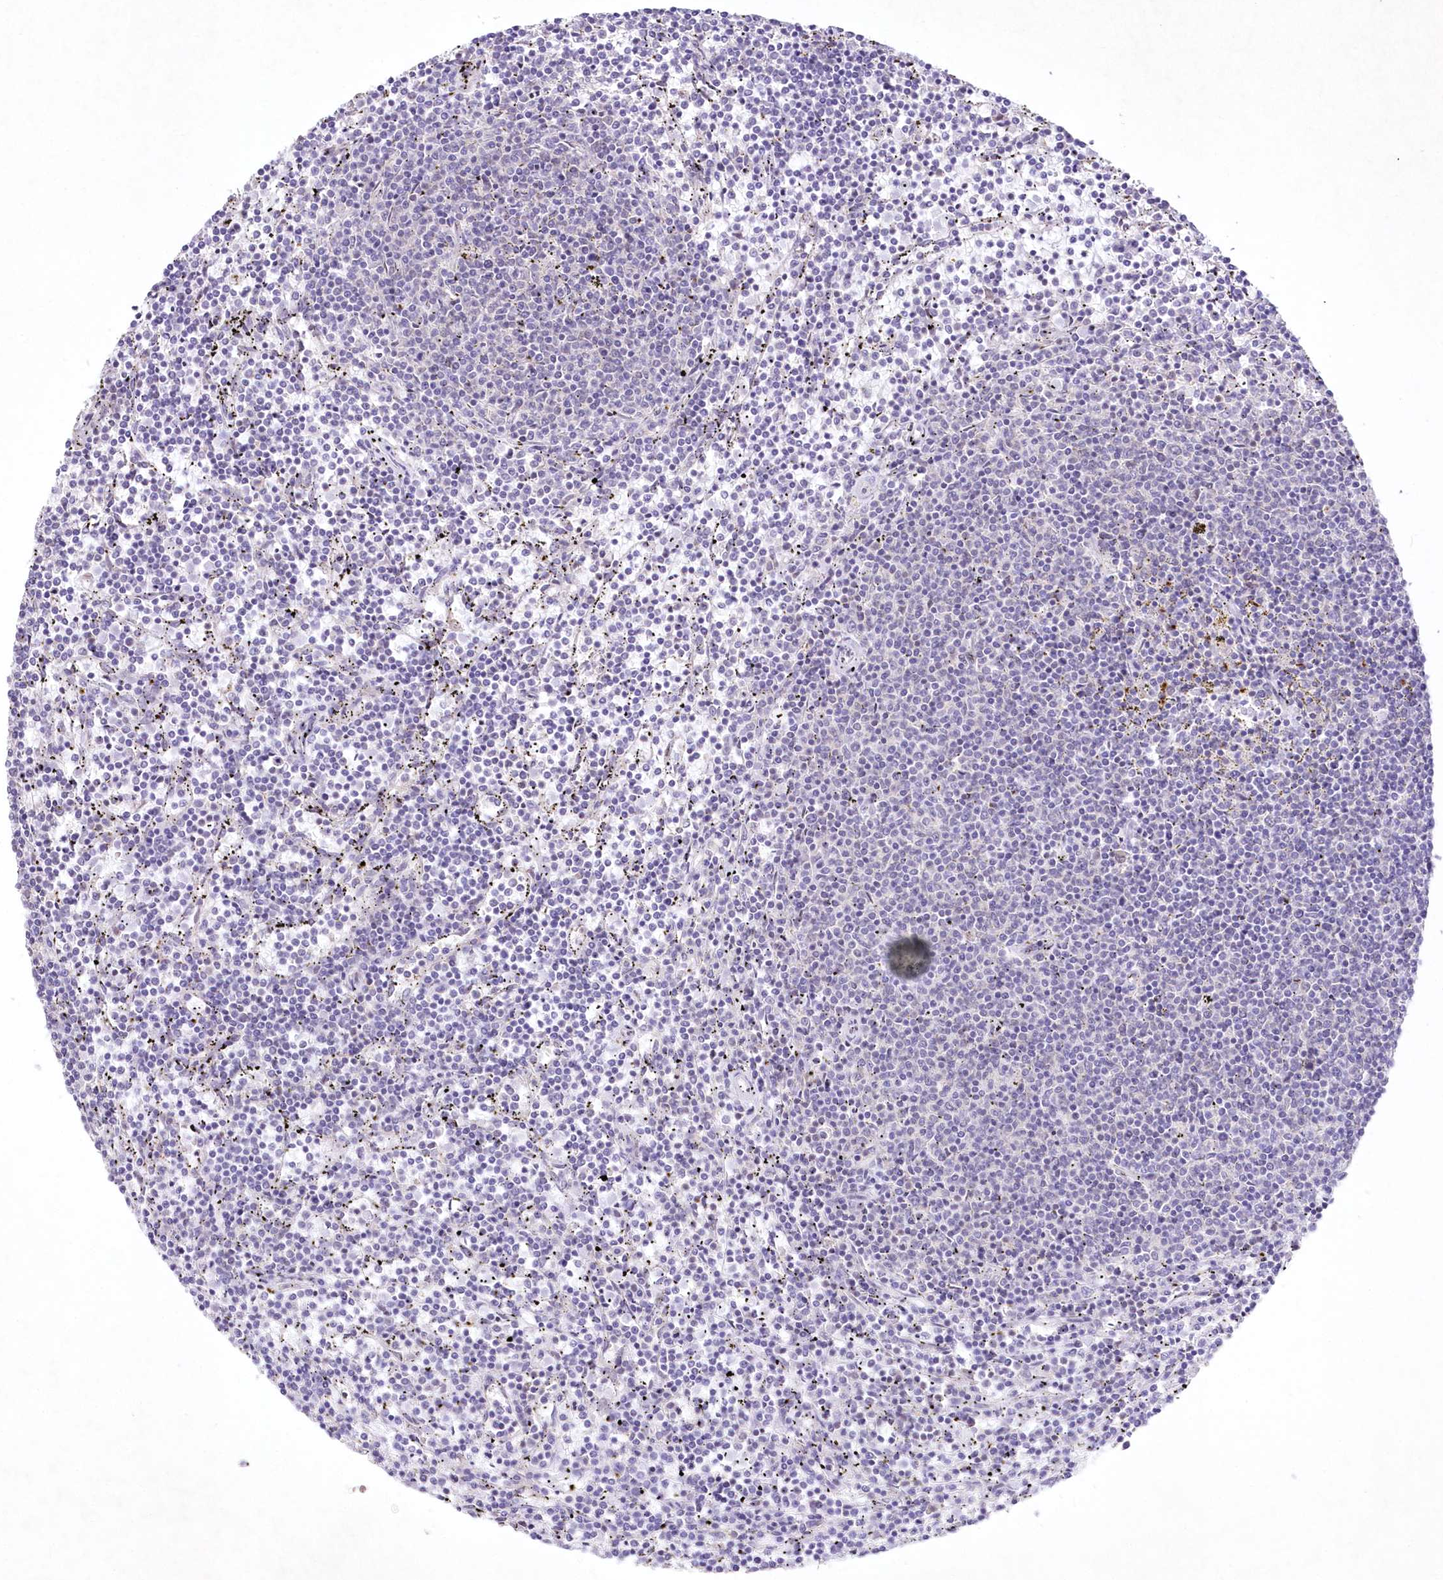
{"staining": {"intensity": "negative", "quantity": "none", "location": "none"}, "tissue": "lymphoma", "cell_type": "Tumor cells", "image_type": "cancer", "snomed": [{"axis": "morphology", "description": "Malignant lymphoma, non-Hodgkin's type, Low grade"}, {"axis": "topography", "description": "Spleen"}], "caption": "An IHC photomicrograph of lymphoma is shown. There is no staining in tumor cells of lymphoma. (Brightfield microscopy of DAB immunohistochemistry (IHC) at high magnification).", "gene": "RBM27", "patient": {"sex": "female", "age": 50}}